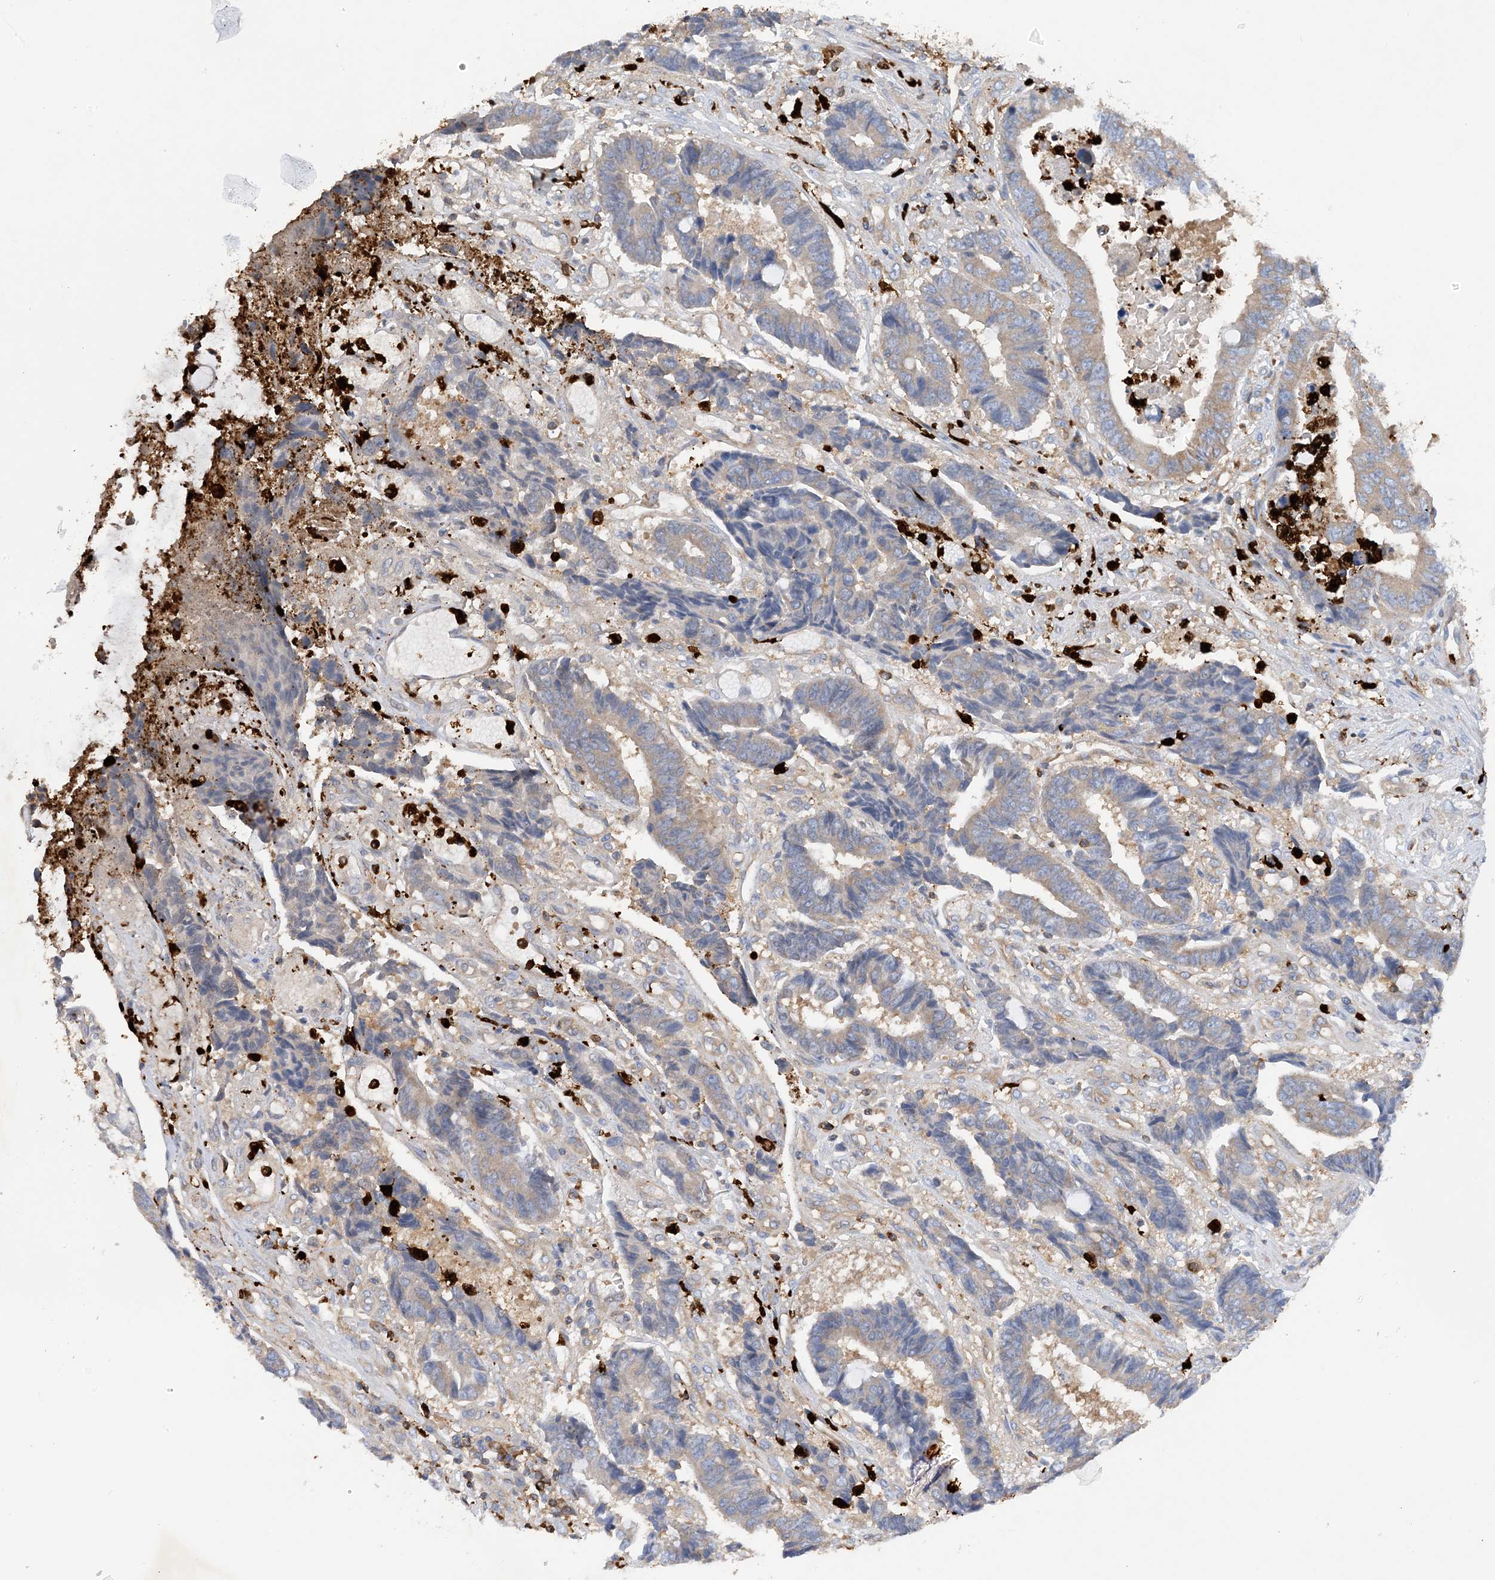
{"staining": {"intensity": "weak", "quantity": "<25%", "location": "cytoplasmic/membranous"}, "tissue": "colorectal cancer", "cell_type": "Tumor cells", "image_type": "cancer", "snomed": [{"axis": "morphology", "description": "Adenocarcinoma, NOS"}, {"axis": "topography", "description": "Rectum"}], "caption": "Immunohistochemistry photomicrograph of neoplastic tissue: adenocarcinoma (colorectal) stained with DAB (3,3'-diaminobenzidine) reveals no significant protein positivity in tumor cells.", "gene": "PHACTR2", "patient": {"sex": "male", "age": 84}}